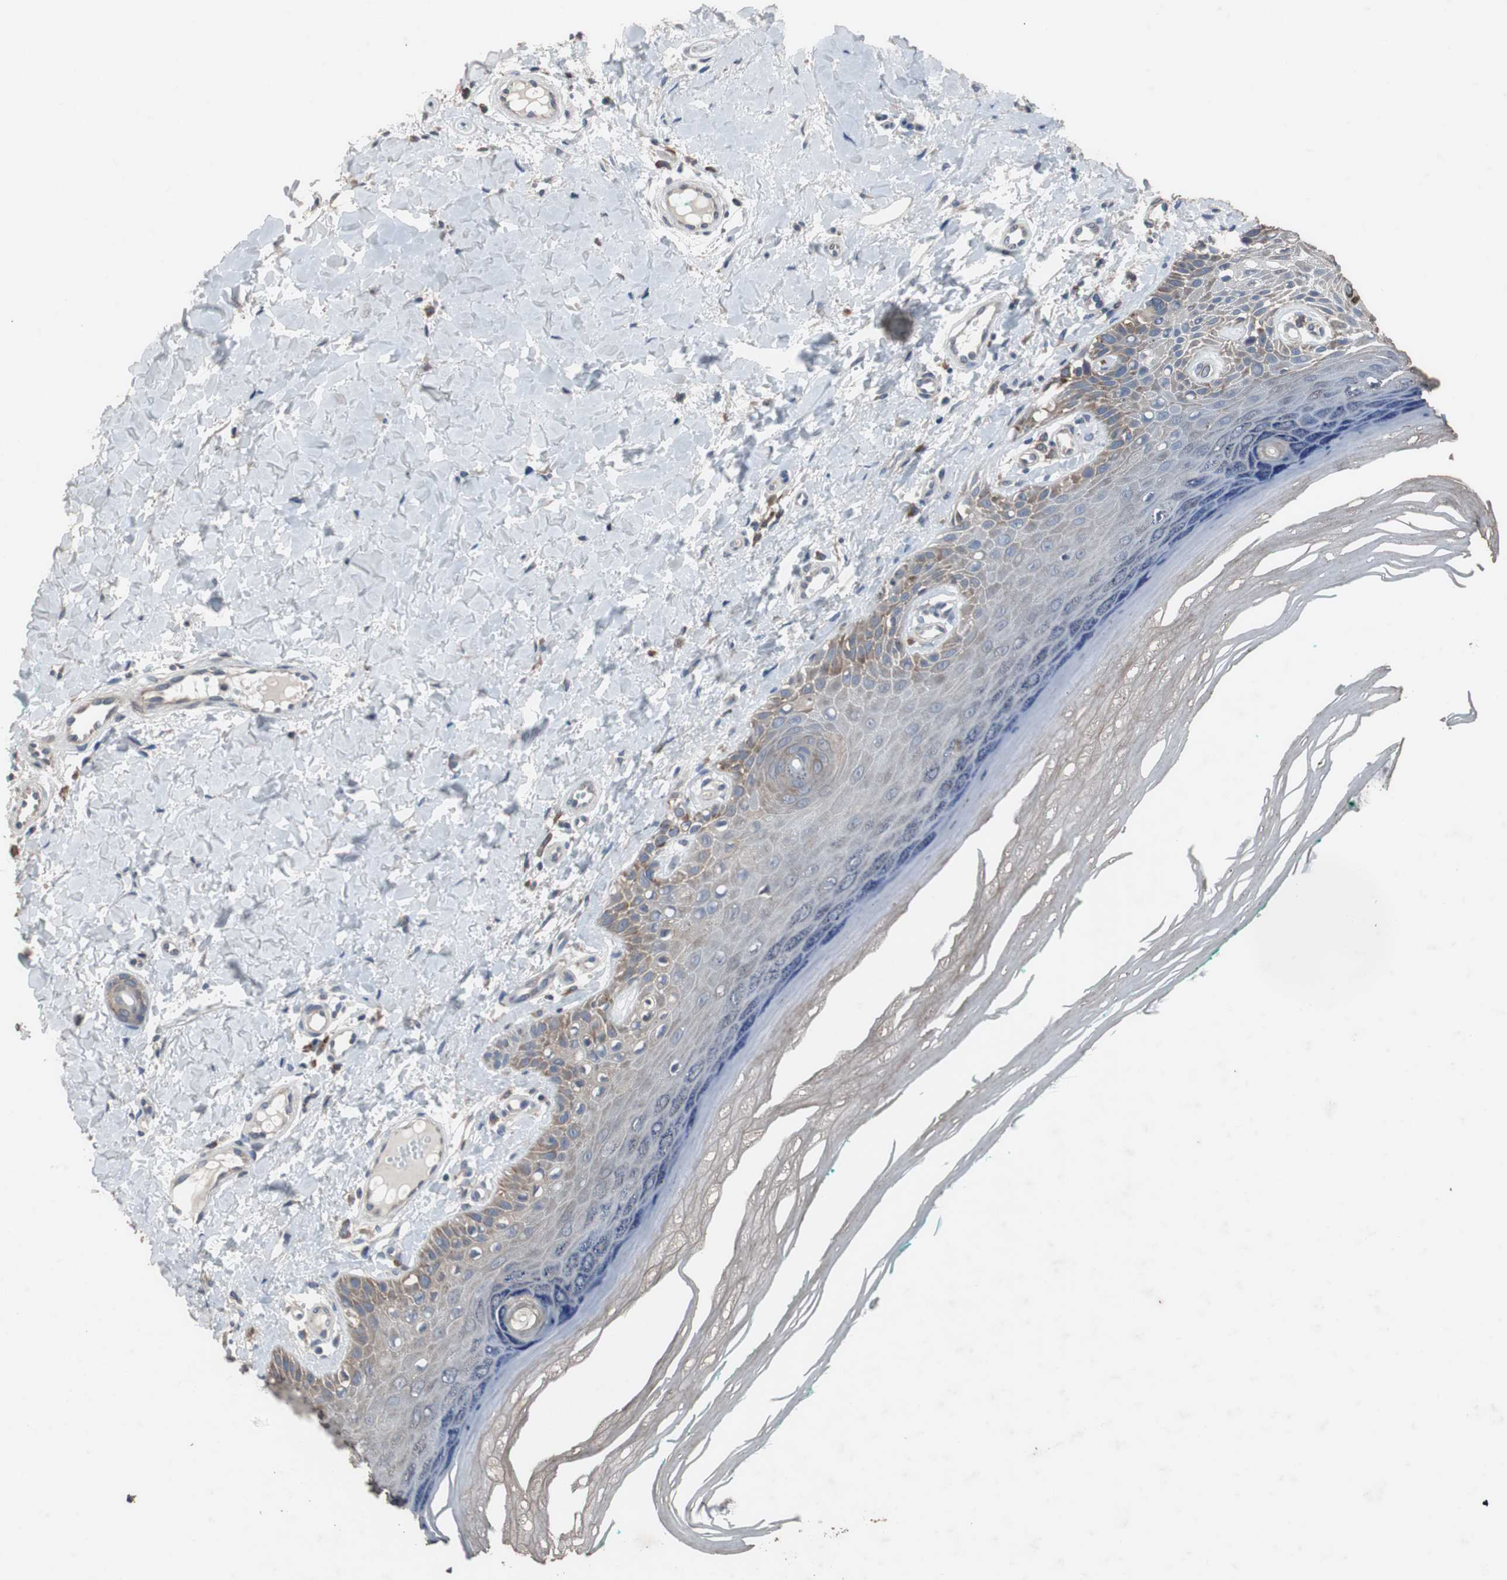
{"staining": {"intensity": "negative", "quantity": "none", "location": "none"}, "tissue": "skin", "cell_type": "Fibroblasts", "image_type": "normal", "snomed": [{"axis": "morphology", "description": "Normal tissue, NOS"}, {"axis": "topography", "description": "Skin"}], "caption": "High magnification brightfield microscopy of unremarkable skin stained with DAB (3,3'-diaminobenzidine) (brown) and counterstained with hematoxylin (blue): fibroblasts show no significant expression.", "gene": "USP10", "patient": {"sex": "male", "age": 26}}